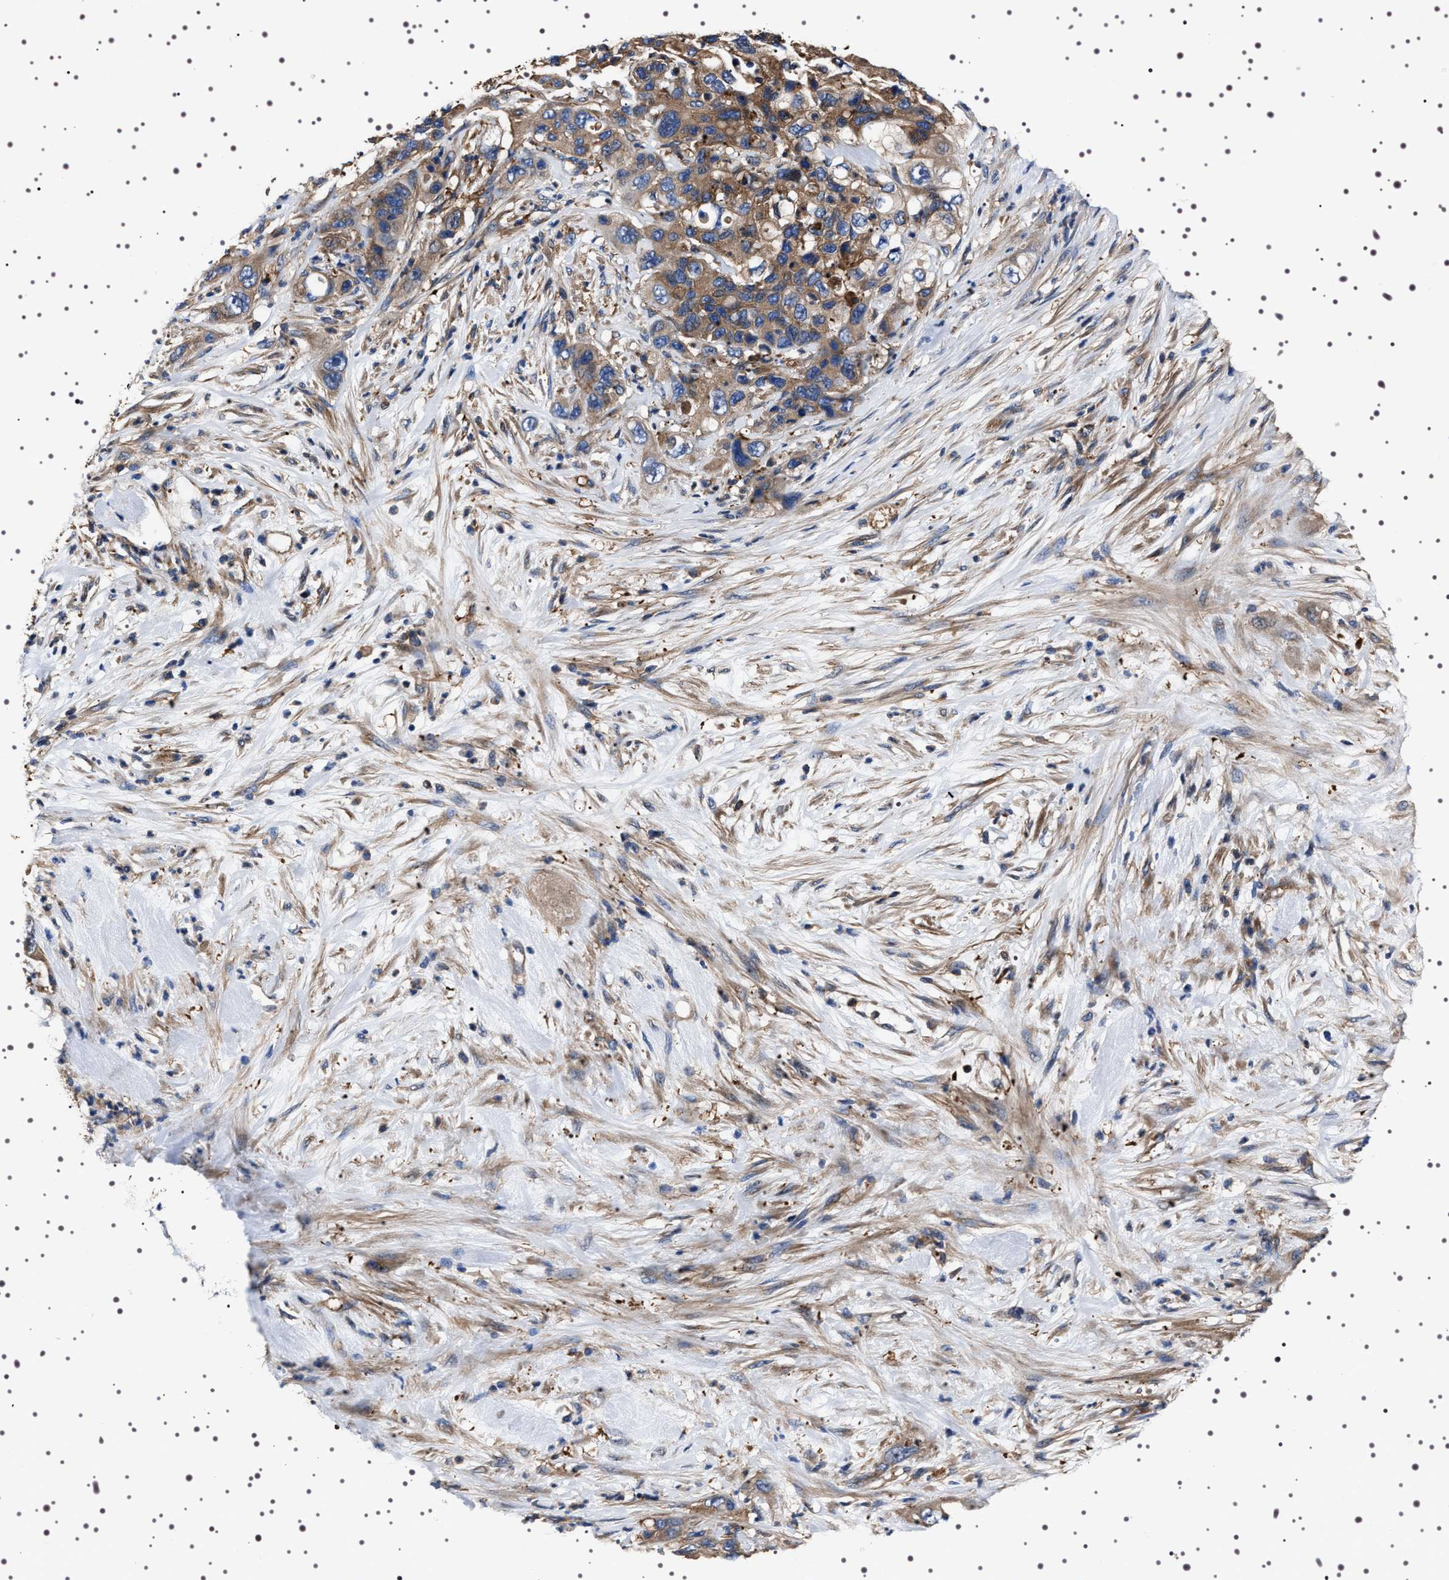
{"staining": {"intensity": "moderate", "quantity": ">75%", "location": "cytoplasmic/membranous"}, "tissue": "pancreatic cancer", "cell_type": "Tumor cells", "image_type": "cancer", "snomed": [{"axis": "morphology", "description": "Adenocarcinoma, NOS"}, {"axis": "topography", "description": "Pancreas"}], "caption": "Moderate cytoplasmic/membranous expression for a protein is present in approximately >75% of tumor cells of adenocarcinoma (pancreatic) using immunohistochemistry (IHC).", "gene": "WDR1", "patient": {"sex": "female", "age": 71}}